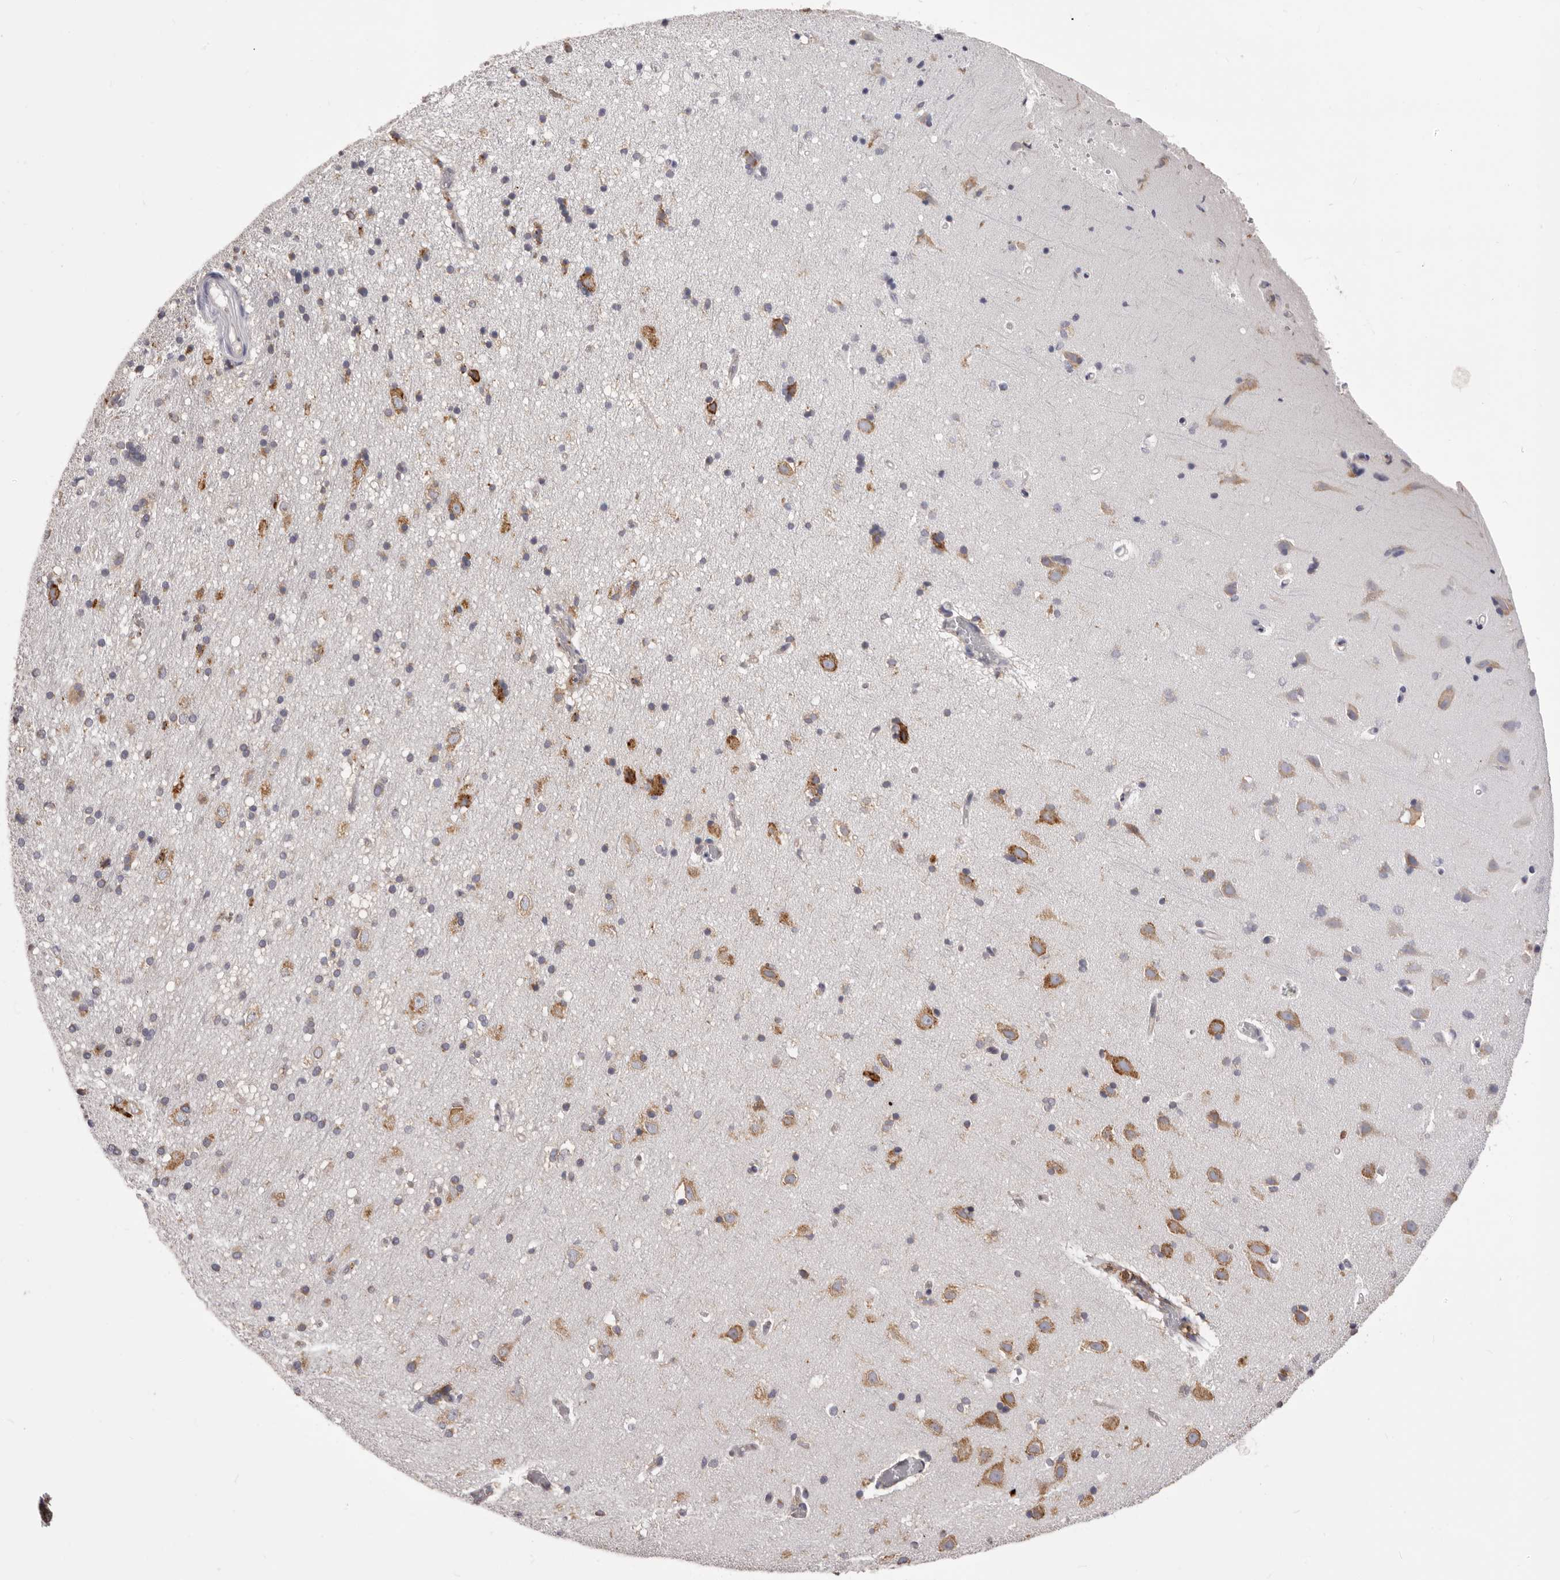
{"staining": {"intensity": "weak", "quantity": "<25%", "location": "cytoplasmic/membranous"}, "tissue": "cerebral cortex", "cell_type": "Endothelial cells", "image_type": "normal", "snomed": [{"axis": "morphology", "description": "Normal tissue, NOS"}, {"axis": "topography", "description": "Cerebral cortex"}], "caption": "A histopathology image of cerebral cortex stained for a protein demonstrates no brown staining in endothelial cells. The staining was performed using DAB (3,3'-diaminobenzidine) to visualize the protein expression in brown, while the nuclei were stained in blue with hematoxylin (Magnification: 20x).", "gene": "QRSL1", "patient": {"sex": "male", "age": 34}}